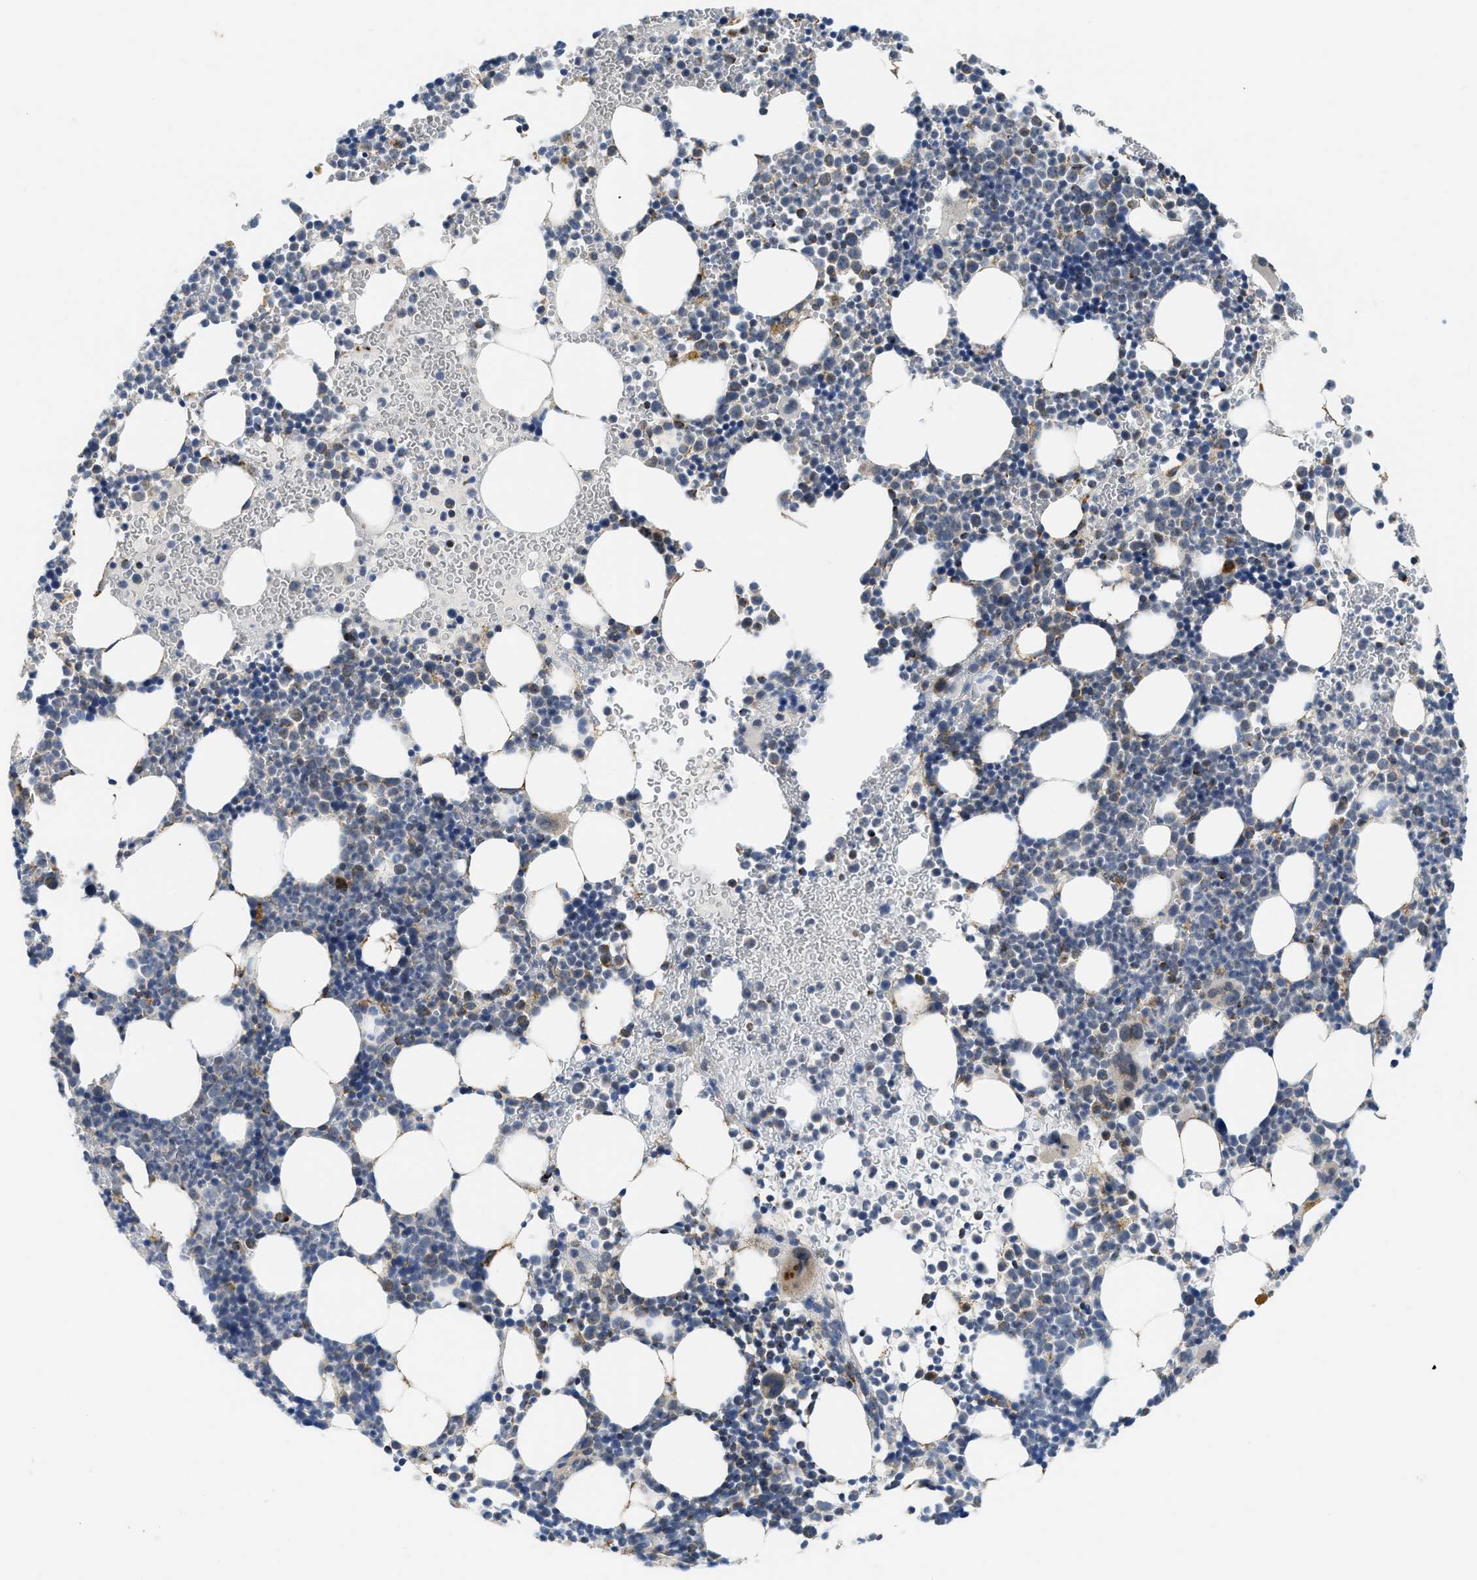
{"staining": {"intensity": "moderate", "quantity": "<25%", "location": "cytoplasmic/membranous"}, "tissue": "bone marrow", "cell_type": "Hematopoietic cells", "image_type": "normal", "snomed": [{"axis": "morphology", "description": "Normal tissue, NOS"}, {"axis": "morphology", "description": "Inflammation, NOS"}, {"axis": "topography", "description": "Bone marrow"}], "caption": "IHC (DAB (3,3'-diaminobenzidine)) staining of benign bone marrow shows moderate cytoplasmic/membranous protein staining in about <25% of hematopoietic cells.", "gene": "GATD3", "patient": {"sex": "female", "age": 67}}